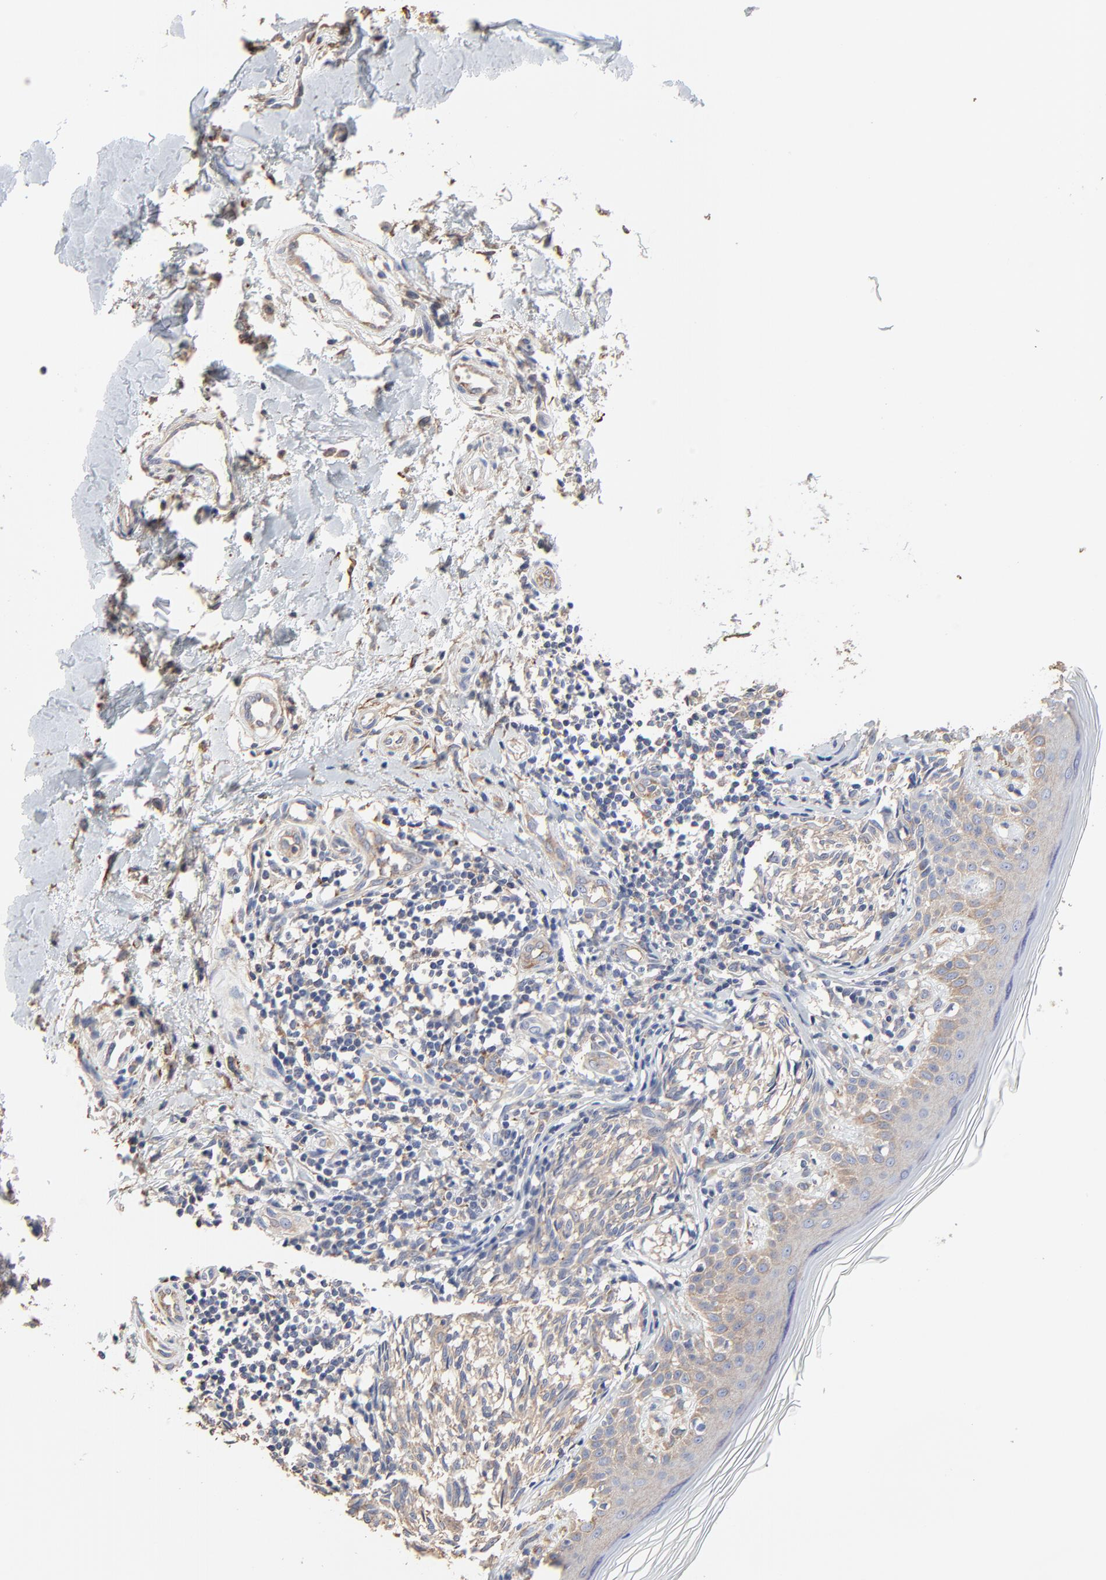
{"staining": {"intensity": "weak", "quantity": ">75%", "location": "cytoplasmic/membranous"}, "tissue": "melanoma", "cell_type": "Tumor cells", "image_type": "cancer", "snomed": [{"axis": "morphology", "description": "Malignant melanoma, NOS"}, {"axis": "topography", "description": "Skin"}], "caption": "A brown stain labels weak cytoplasmic/membranous expression of a protein in human melanoma tumor cells.", "gene": "NXF3", "patient": {"sex": "male", "age": 67}}